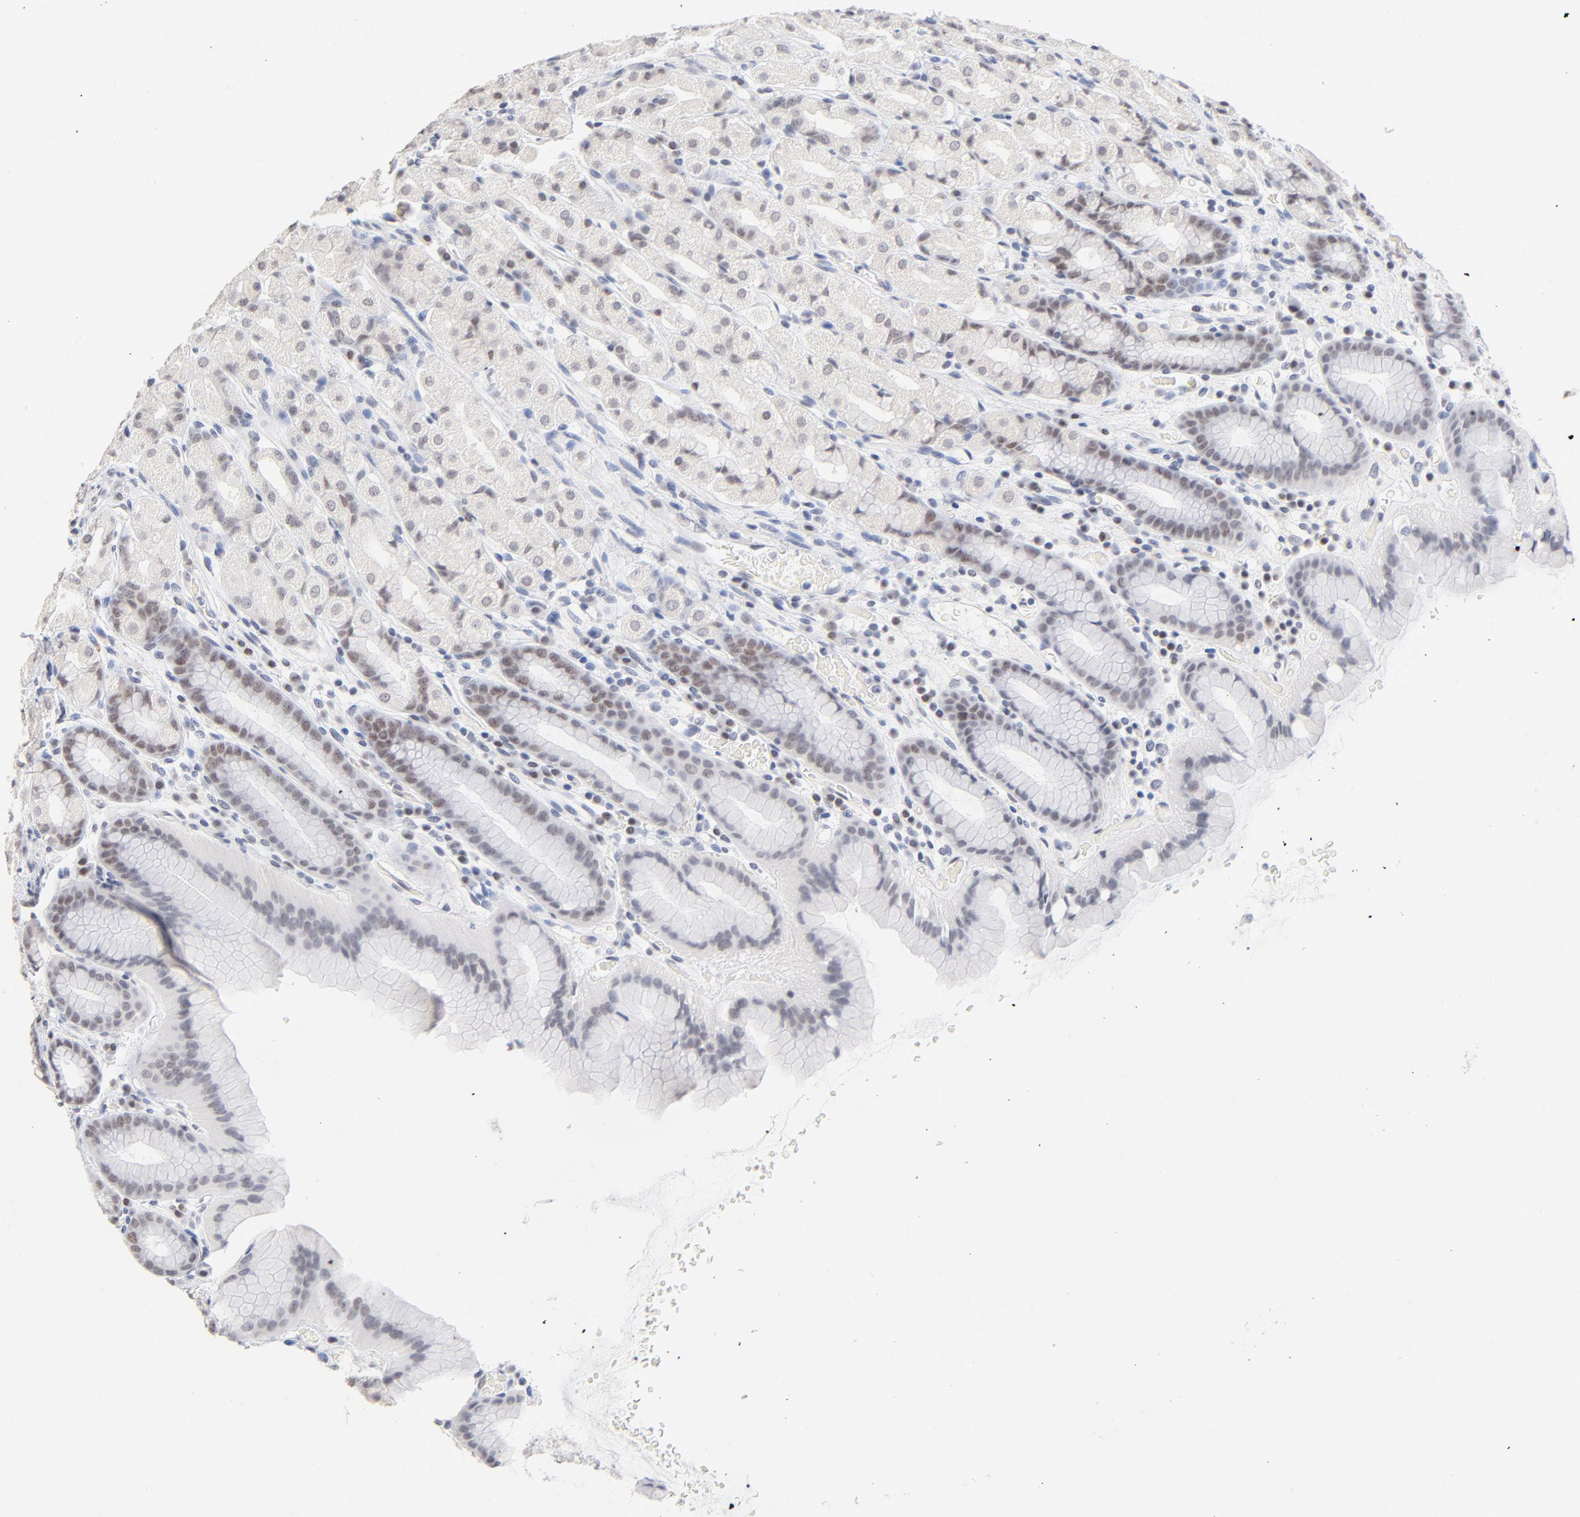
{"staining": {"intensity": "weak", "quantity": "<25%", "location": "nuclear"}, "tissue": "stomach", "cell_type": "Glandular cells", "image_type": "normal", "snomed": [{"axis": "morphology", "description": "Normal tissue, NOS"}, {"axis": "topography", "description": "Stomach, upper"}], "caption": "Protein analysis of benign stomach exhibits no significant positivity in glandular cells. (Brightfield microscopy of DAB IHC at high magnification).", "gene": "ORC2", "patient": {"sex": "male", "age": 68}}